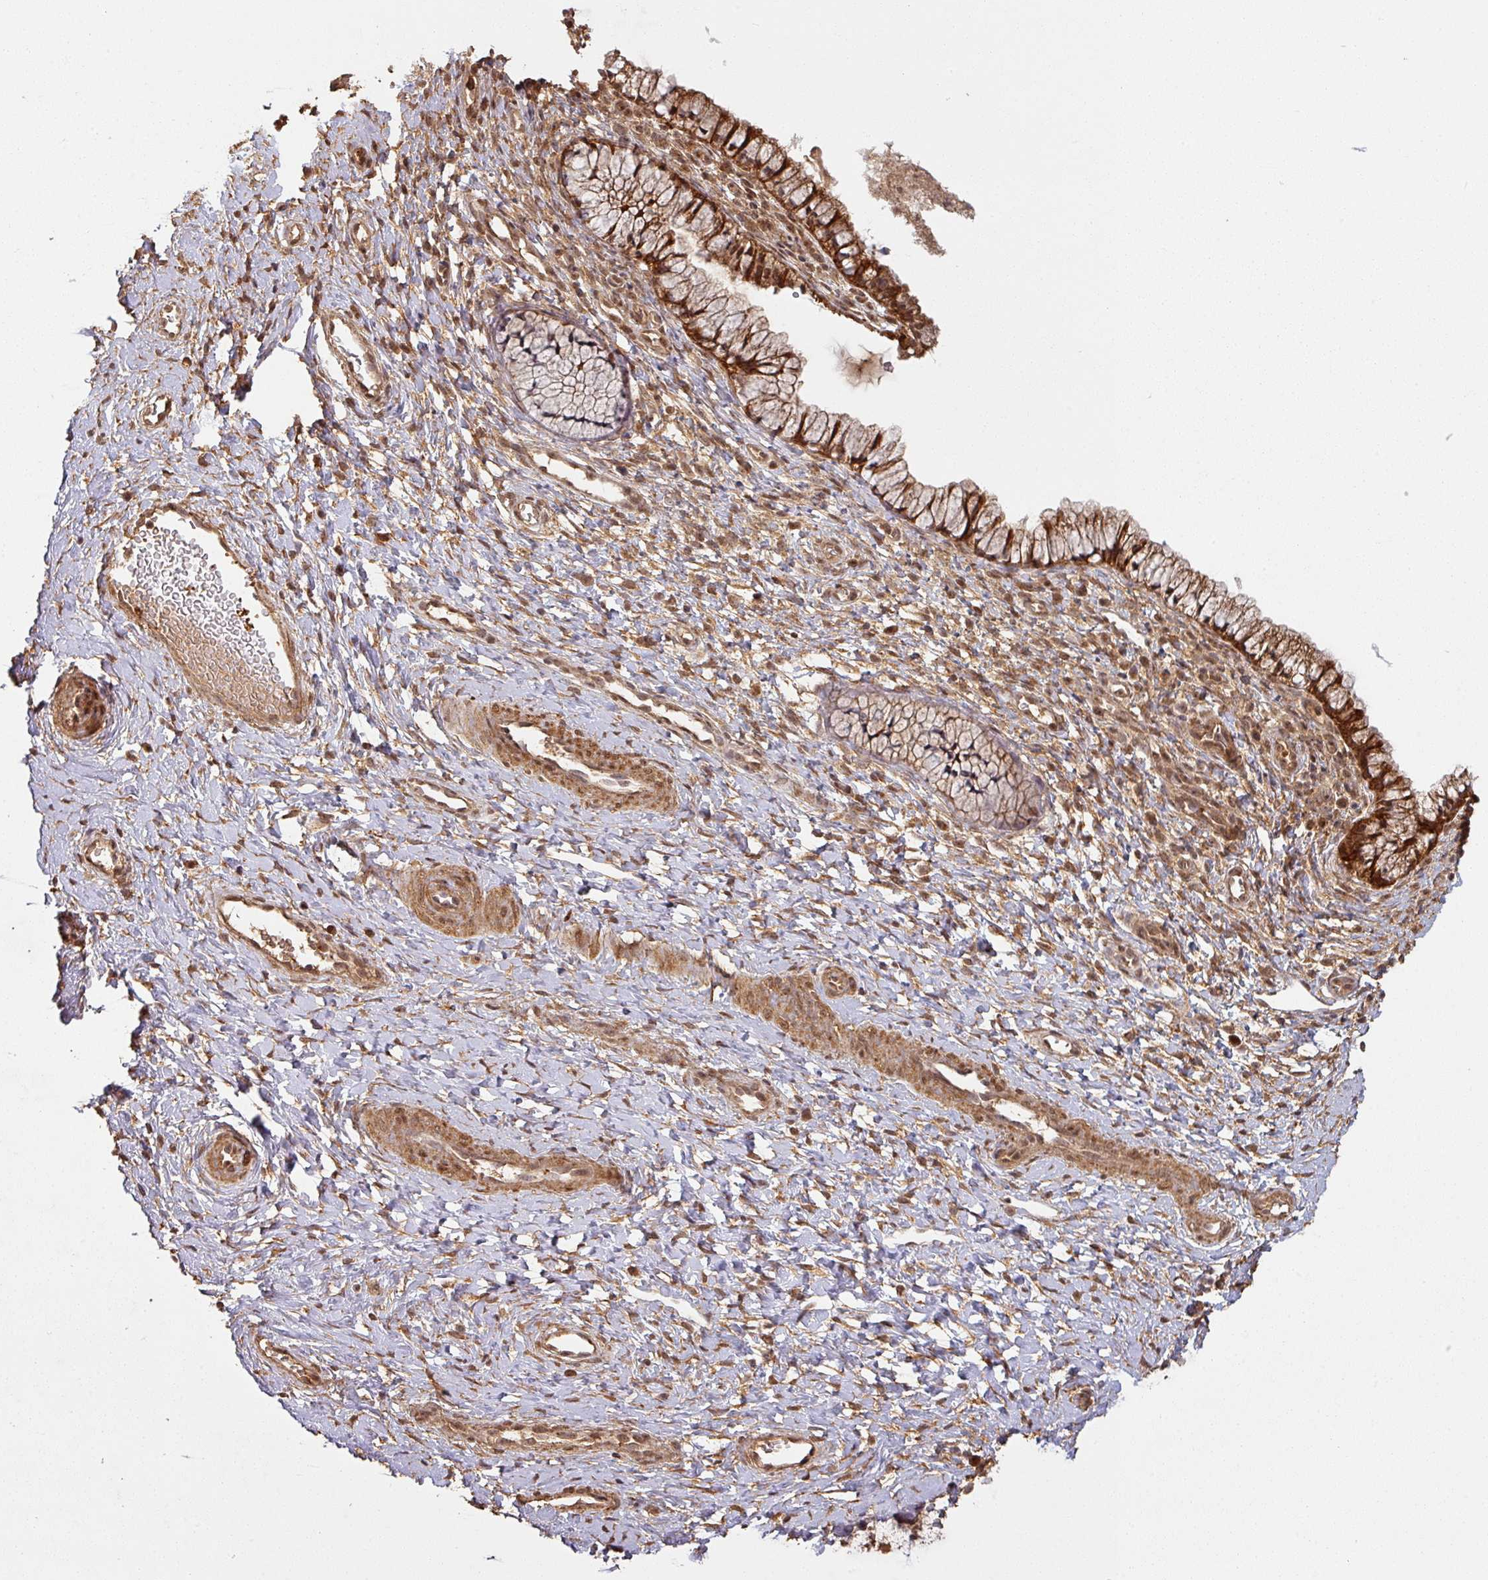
{"staining": {"intensity": "strong", "quantity": ">75%", "location": "cytoplasmic/membranous"}, "tissue": "cervix", "cell_type": "Glandular cells", "image_type": "normal", "snomed": [{"axis": "morphology", "description": "Normal tissue, NOS"}, {"axis": "topography", "description": "Cervix"}], "caption": "The immunohistochemical stain highlights strong cytoplasmic/membranous staining in glandular cells of benign cervix. Using DAB (3,3'-diaminobenzidine) (brown) and hematoxylin (blue) stains, captured at high magnification using brightfield microscopy.", "gene": "ZNF322", "patient": {"sex": "female", "age": 36}}